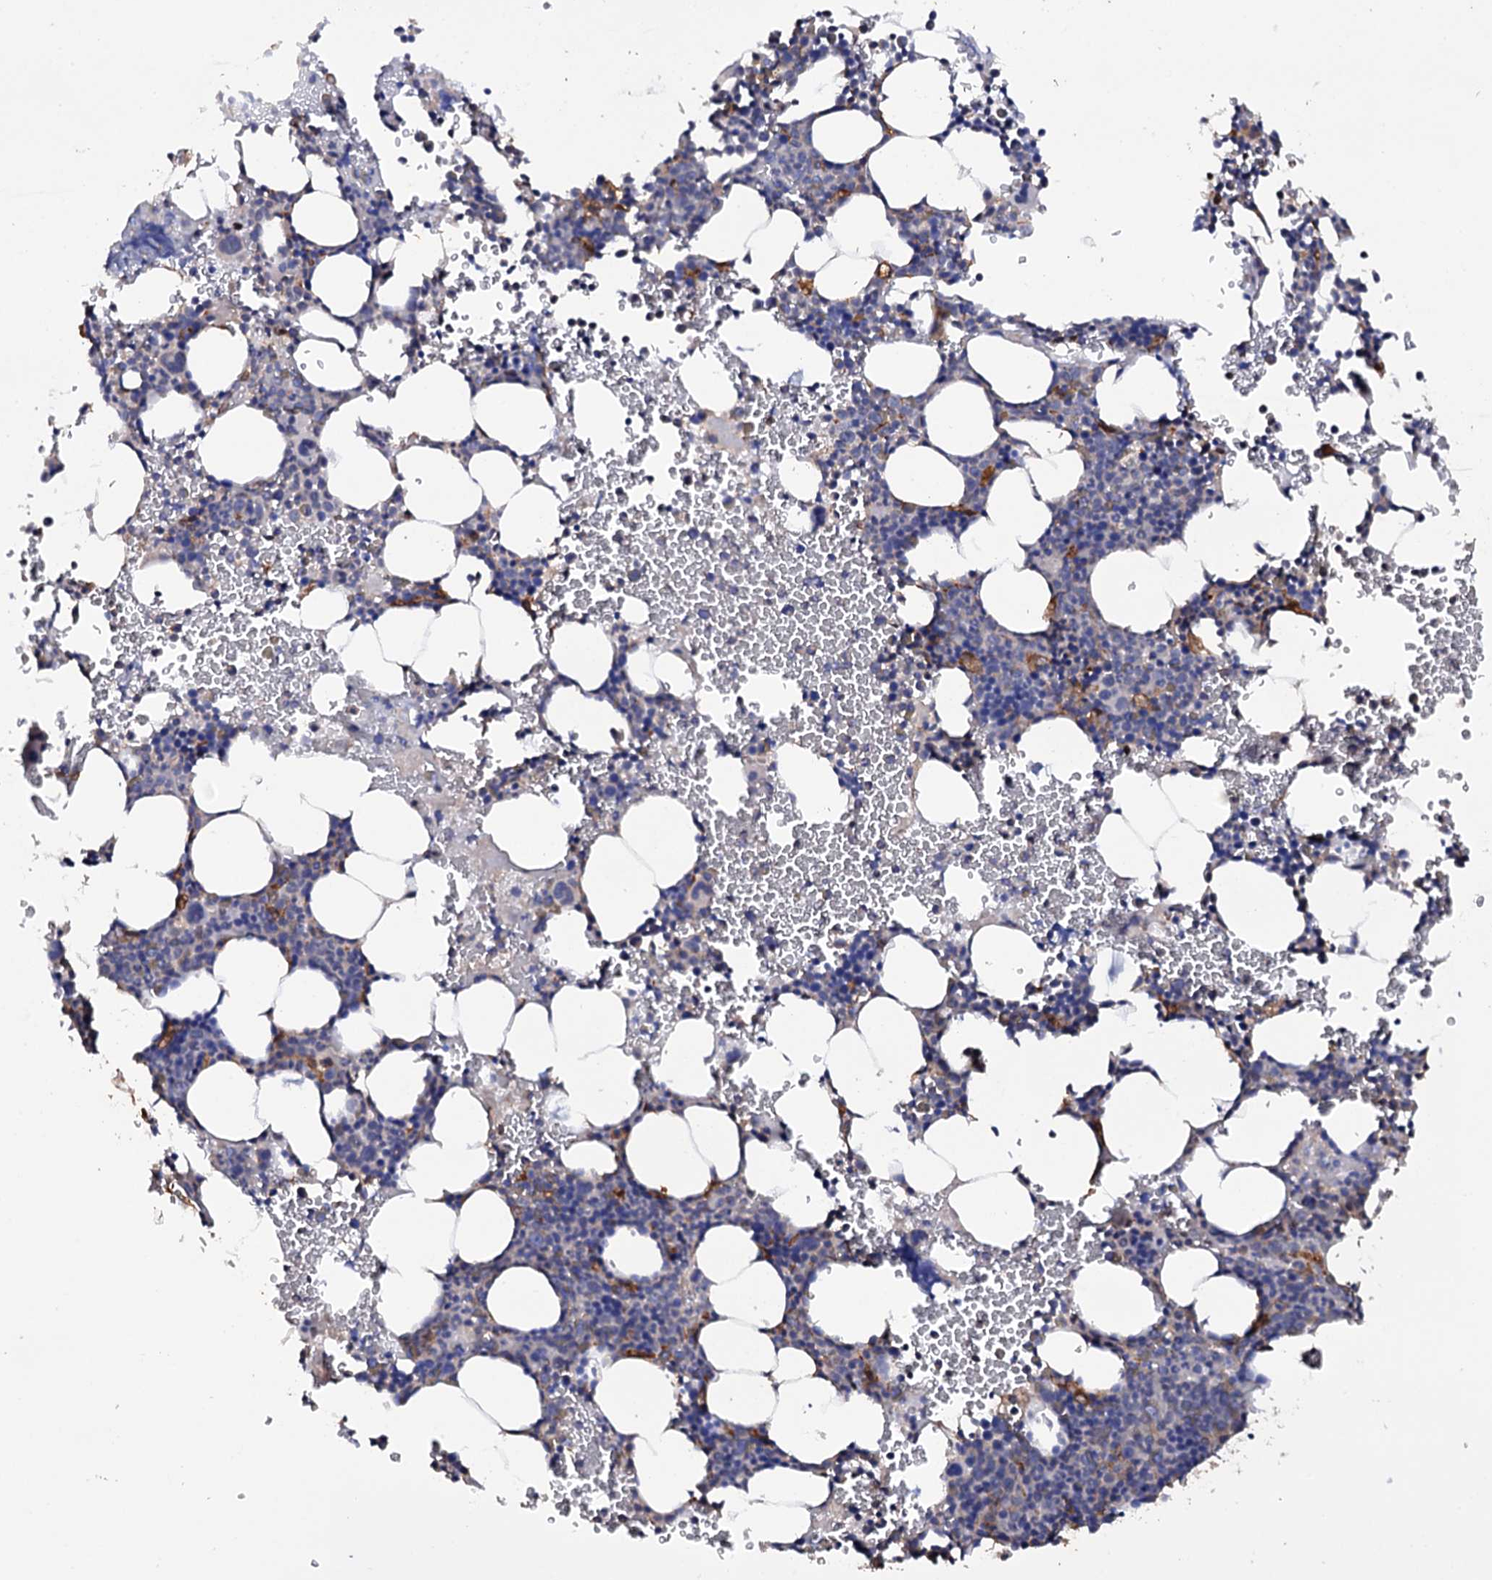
{"staining": {"intensity": "moderate", "quantity": "<25%", "location": "cytoplasmic/membranous"}, "tissue": "bone marrow", "cell_type": "Hematopoietic cells", "image_type": "normal", "snomed": [{"axis": "morphology", "description": "Normal tissue, NOS"}, {"axis": "topography", "description": "Bone marrow"}], "caption": "Protein staining of unremarkable bone marrow exhibits moderate cytoplasmic/membranous expression in about <25% of hematopoietic cells. (brown staining indicates protein expression, while blue staining denotes nuclei).", "gene": "CRYL1", "patient": {"sex": "male", "age": 41}}